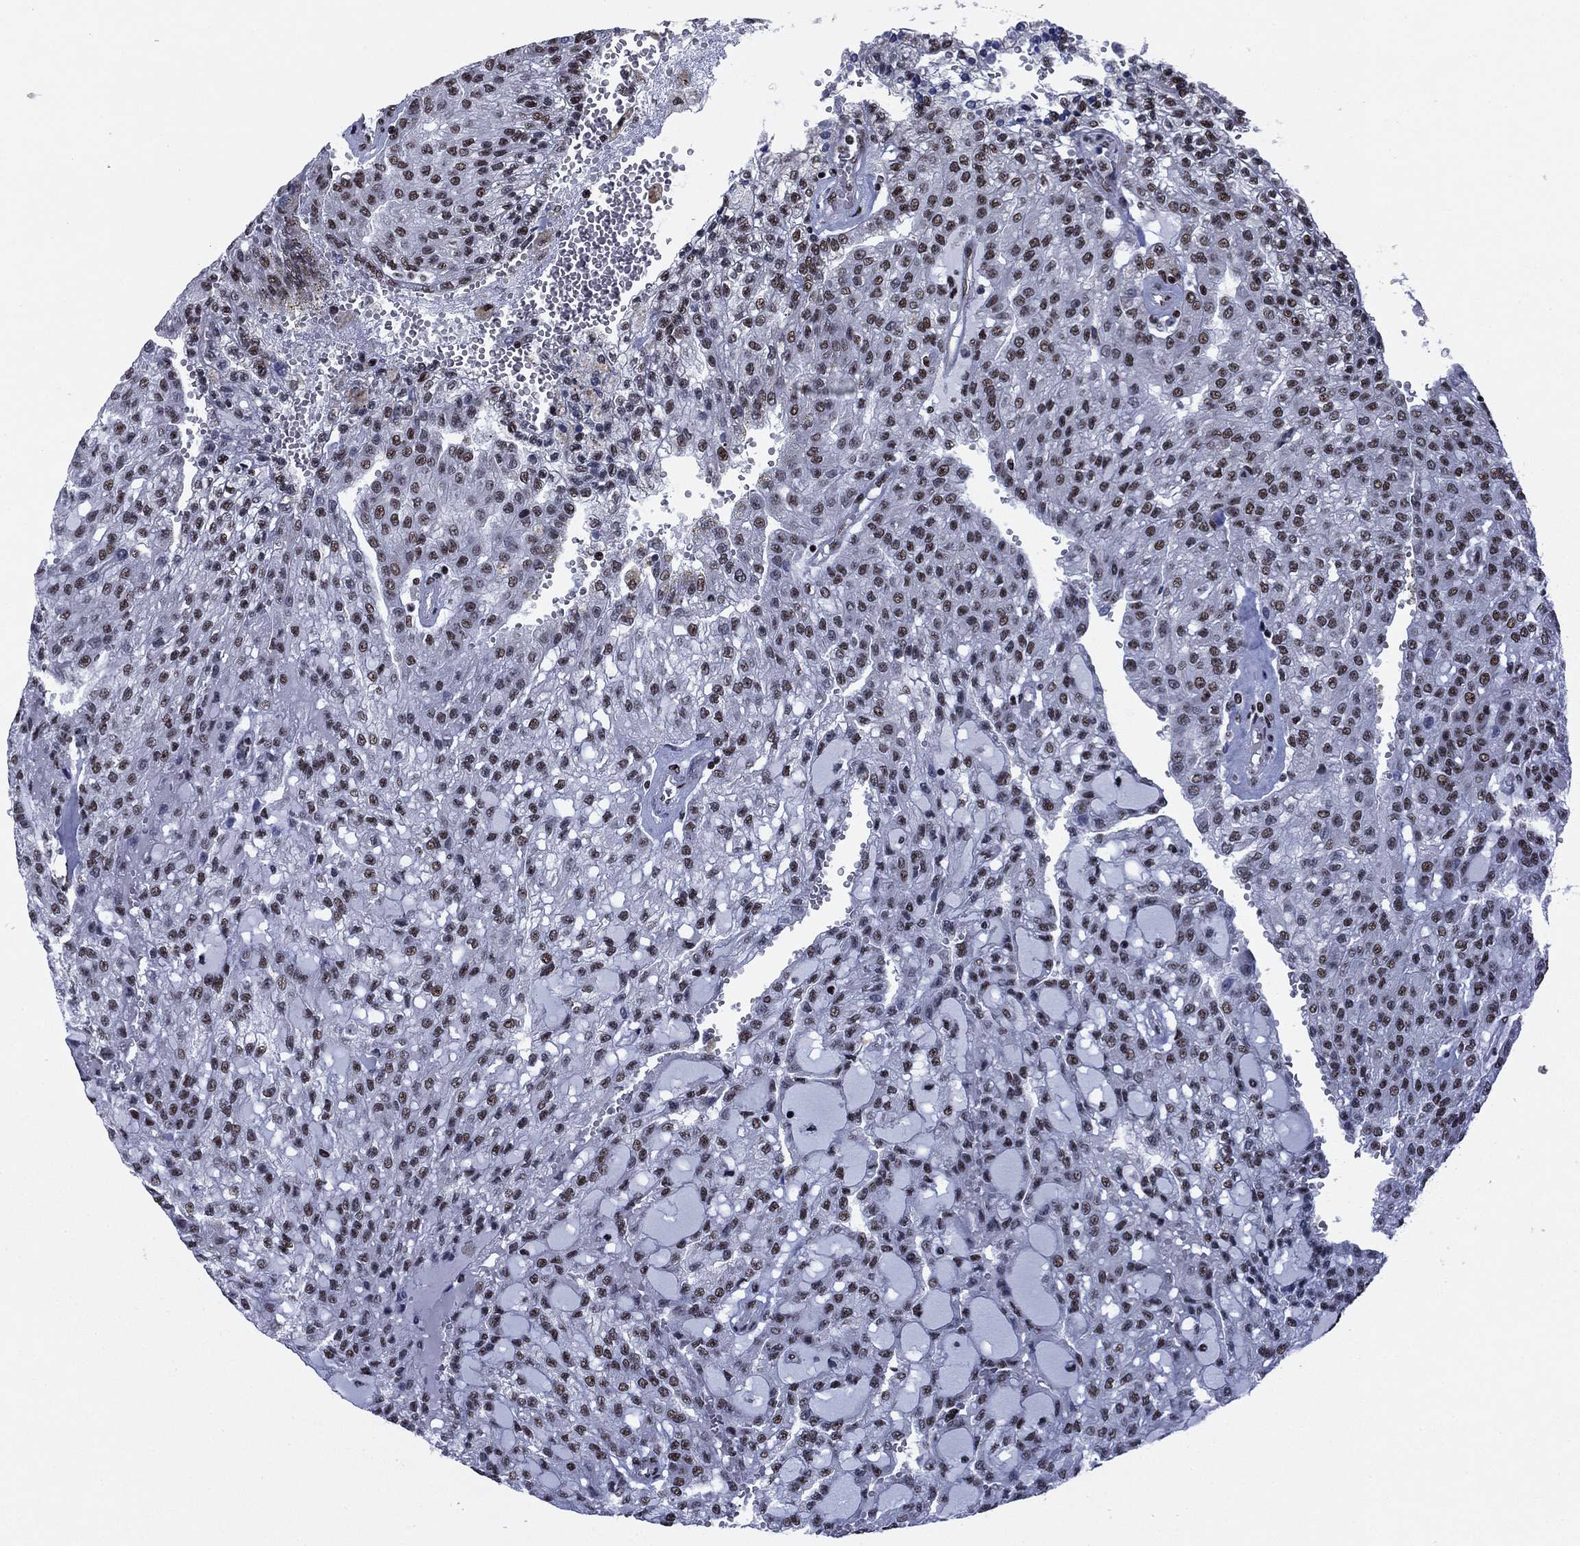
{"staining": {"intensity": "moderate", "quantity": ">75%", "location": "nuclear"}, "tissue": "renal cancer", "cell_type": "Tumor cells", "image_type": "cancer", "snomed": [{"axis": "morphology", "description": "Adenocarcinoma, NOS"}, {"axis": "topography", "description": "Kidney"}], "caption": "Brown immunohistochemical staining in human renal cancer (adenocarcinoma) shows moderate nuclear expression in approximately >75% of tumor cells.", "gene": "N4BP2", "patient": {"sex": "male", "age": 63}}